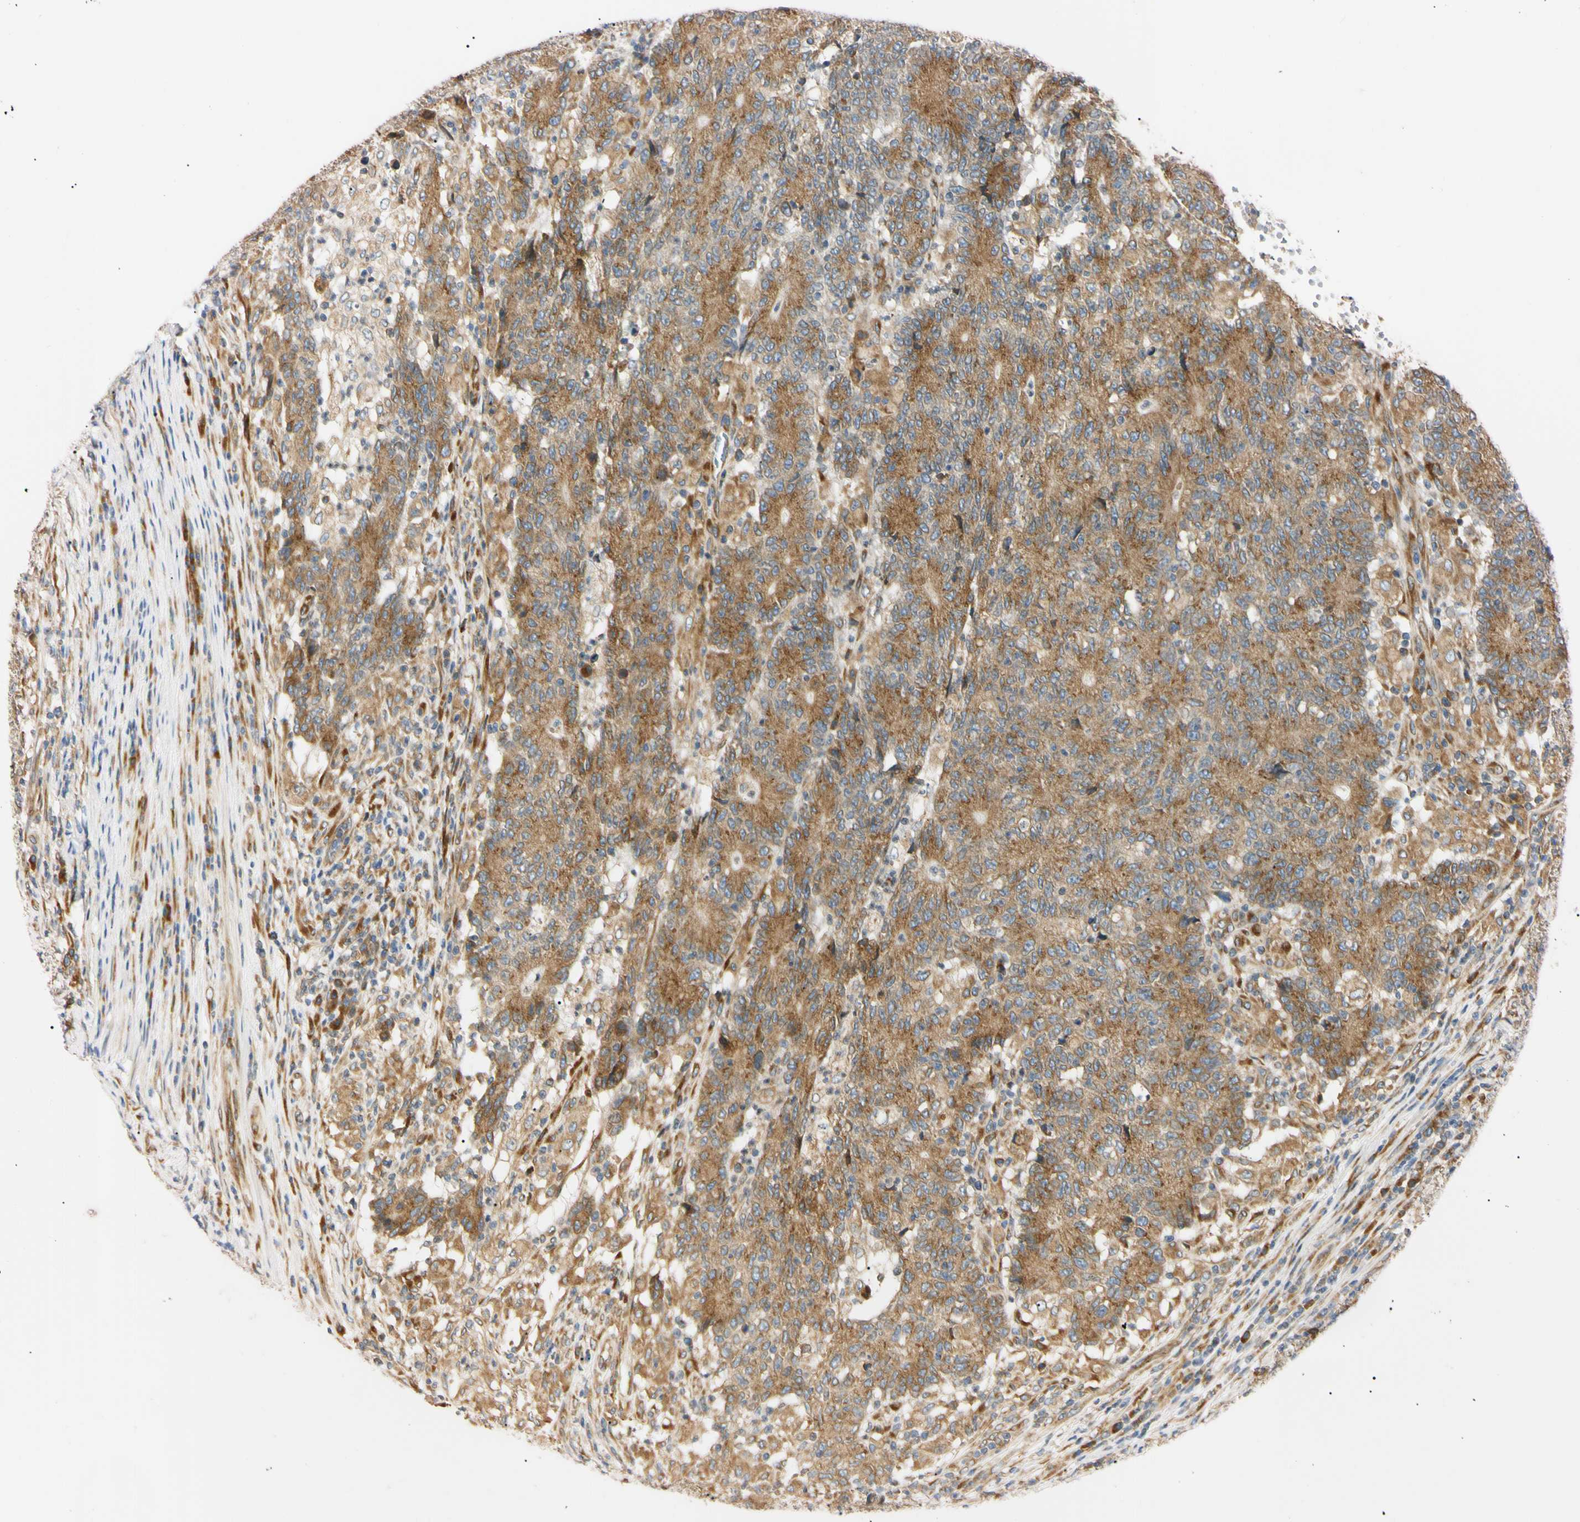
{"staining": {"intensity": "moderate", "quantity": ">75%", "location": "cytoplasmic/membranous"}, "tissue": "colorectal cancer", "cell_type": "Tumor cells", "image_type": "cancer", "snomed": [{"axis": "morphology", "description": "Normal tissue, NOS"}, {"axis": "morphology", "description": "Adenocarcinoma, NOS"}, {"axis": "topography", "description": "Colon"}], "caption": "Colorectal cancer (adenocarcinoma) tissue displays moderate cytoplasmic/membranous positivity in about >75% of tumor cells, visualized by immunohistochemistry.", "gene": "IER3IP1", "patient": {"sex": "female", "age": 75}}